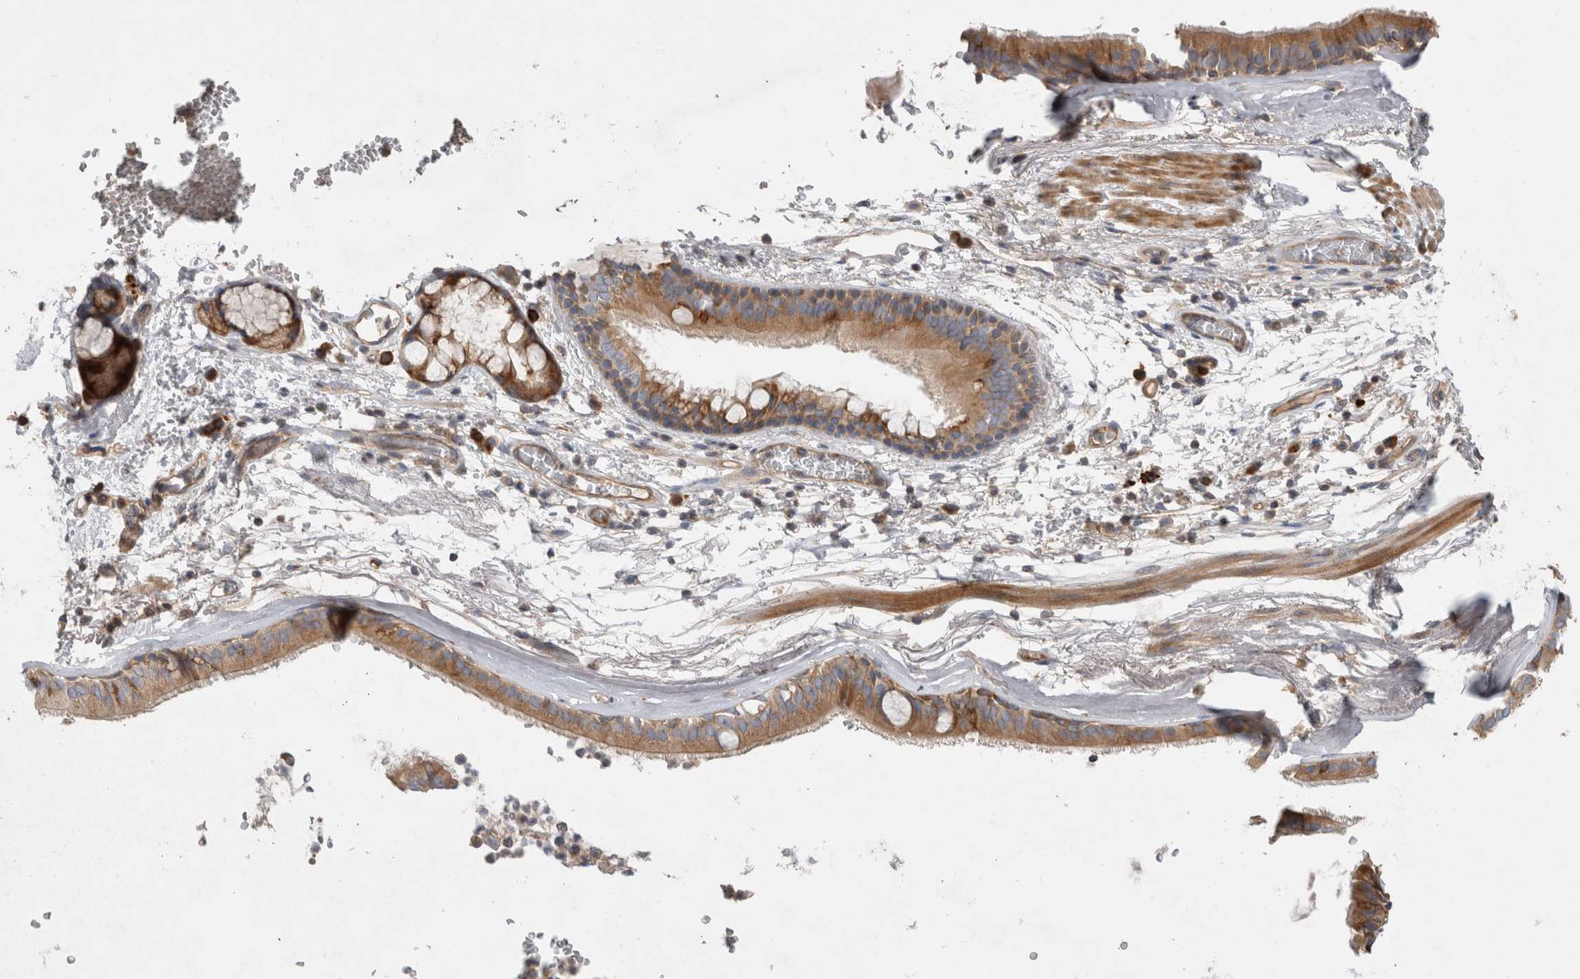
{"staining": {"intensity": "weak", "quantity": "25%-75%", "location": "cytoplasmic/membranous"}, "tissue": "adipose tissue", "cell_type": "Adipocytes", "image_type": "normal", "snomed": [{"axis": "morphology", "description": "Normal tissue, NOS"}, {"axis": "topography", "description": "Cartilage tissue"}], "caption": "A micrograph of human adipose tissue stained for a protein shows weak cytoplasmic/membranous brown staining in adipocytes.", "gene": "PDCD10", "patient": {"sex": "female", "age": 63}}